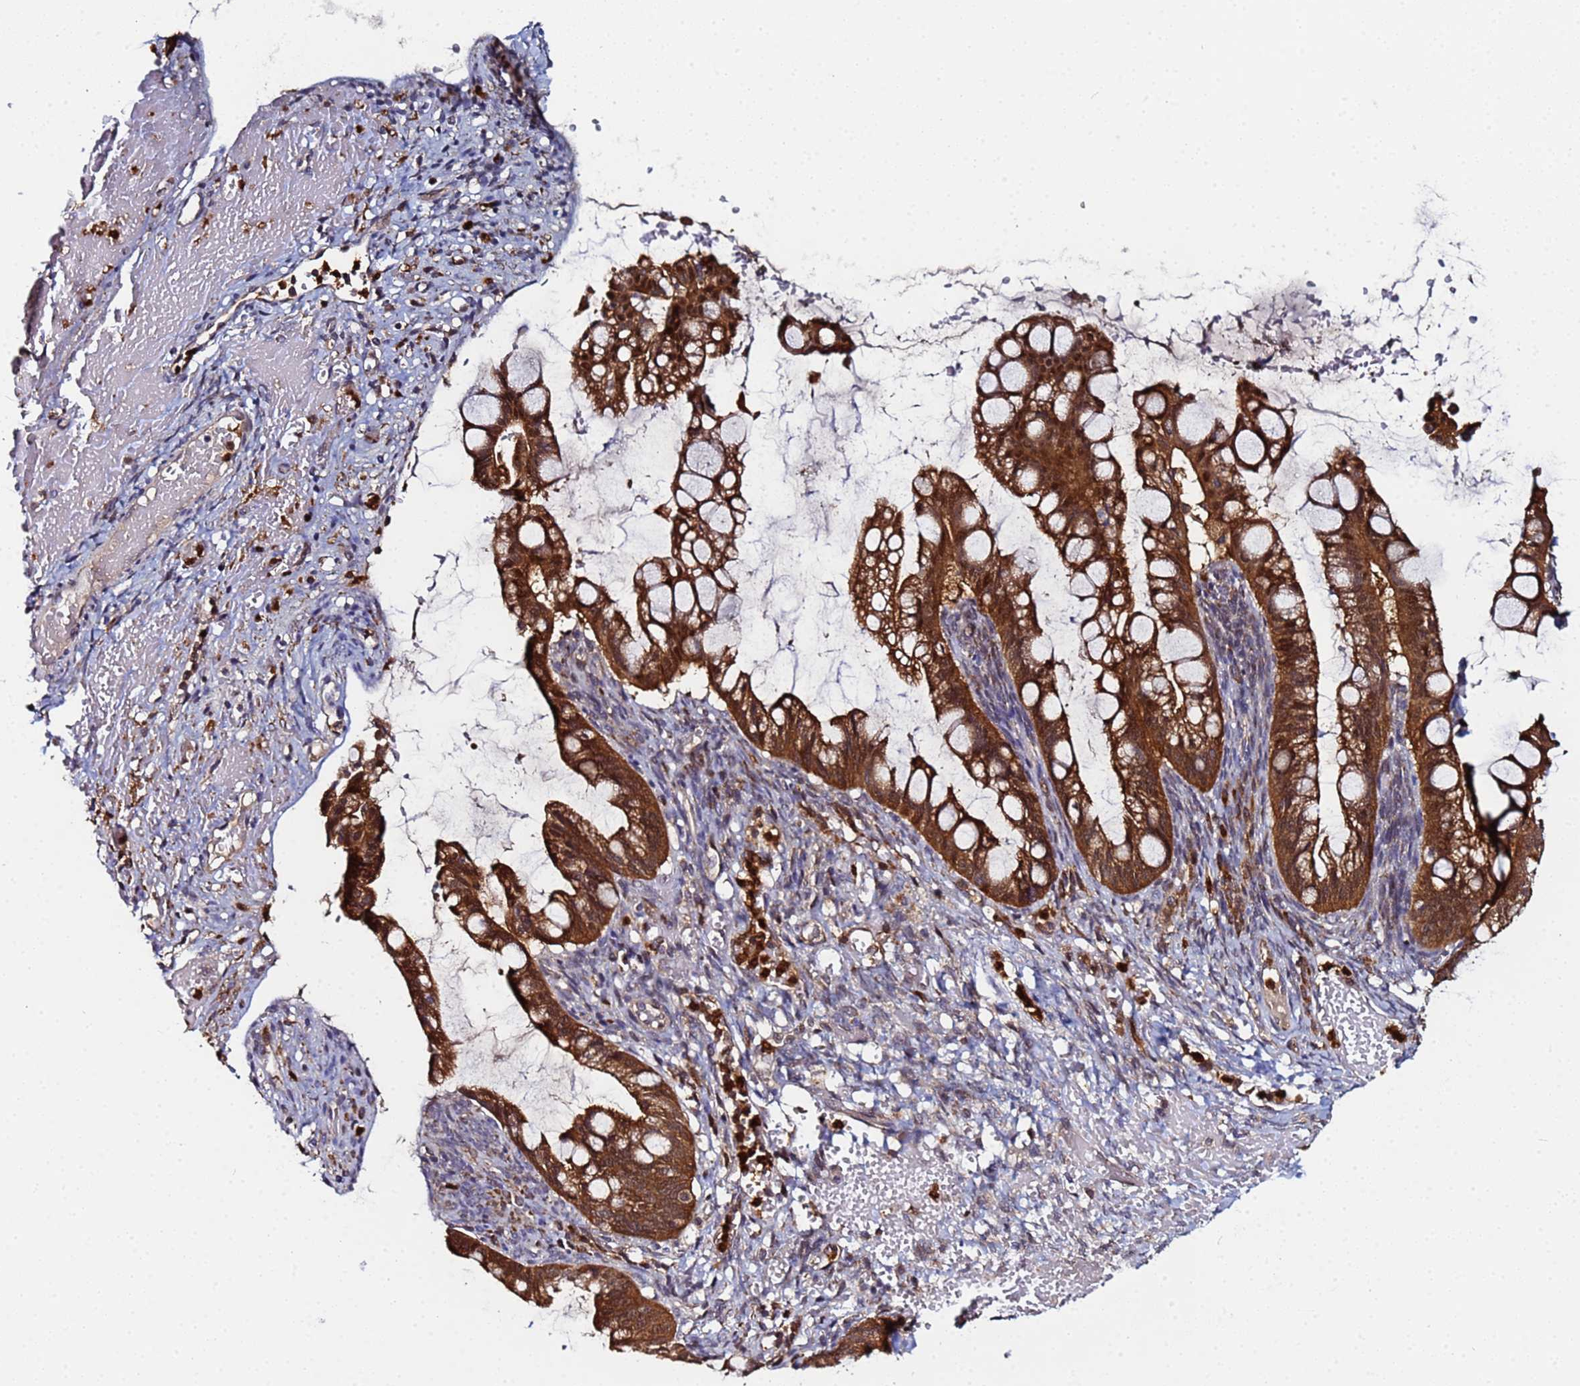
{"staining": {"intensity": "strong", "quantity": ">75%", "location": "cytoplasmic/membranous,nuclear"}, "tissue": "ovarian cancer", "cell_type": "Tumor cells", "image_type": "cancer", "snomed": [{"axis": "morphology", "description": "Cystadenocarcinoma, mucinous, NOS"}, {"axis": "topography", "description": "Ovary"}], "caption": "This is an image of immunohistochemistry (IHC) staining of ovarian mucinous cystadenocarcinoma, which shows strong staining in the cytoplasmic/membranous and nuclear of tumor cells.", "gene": "CCDC127", "patient": {"sex": "female", "age": 73}}